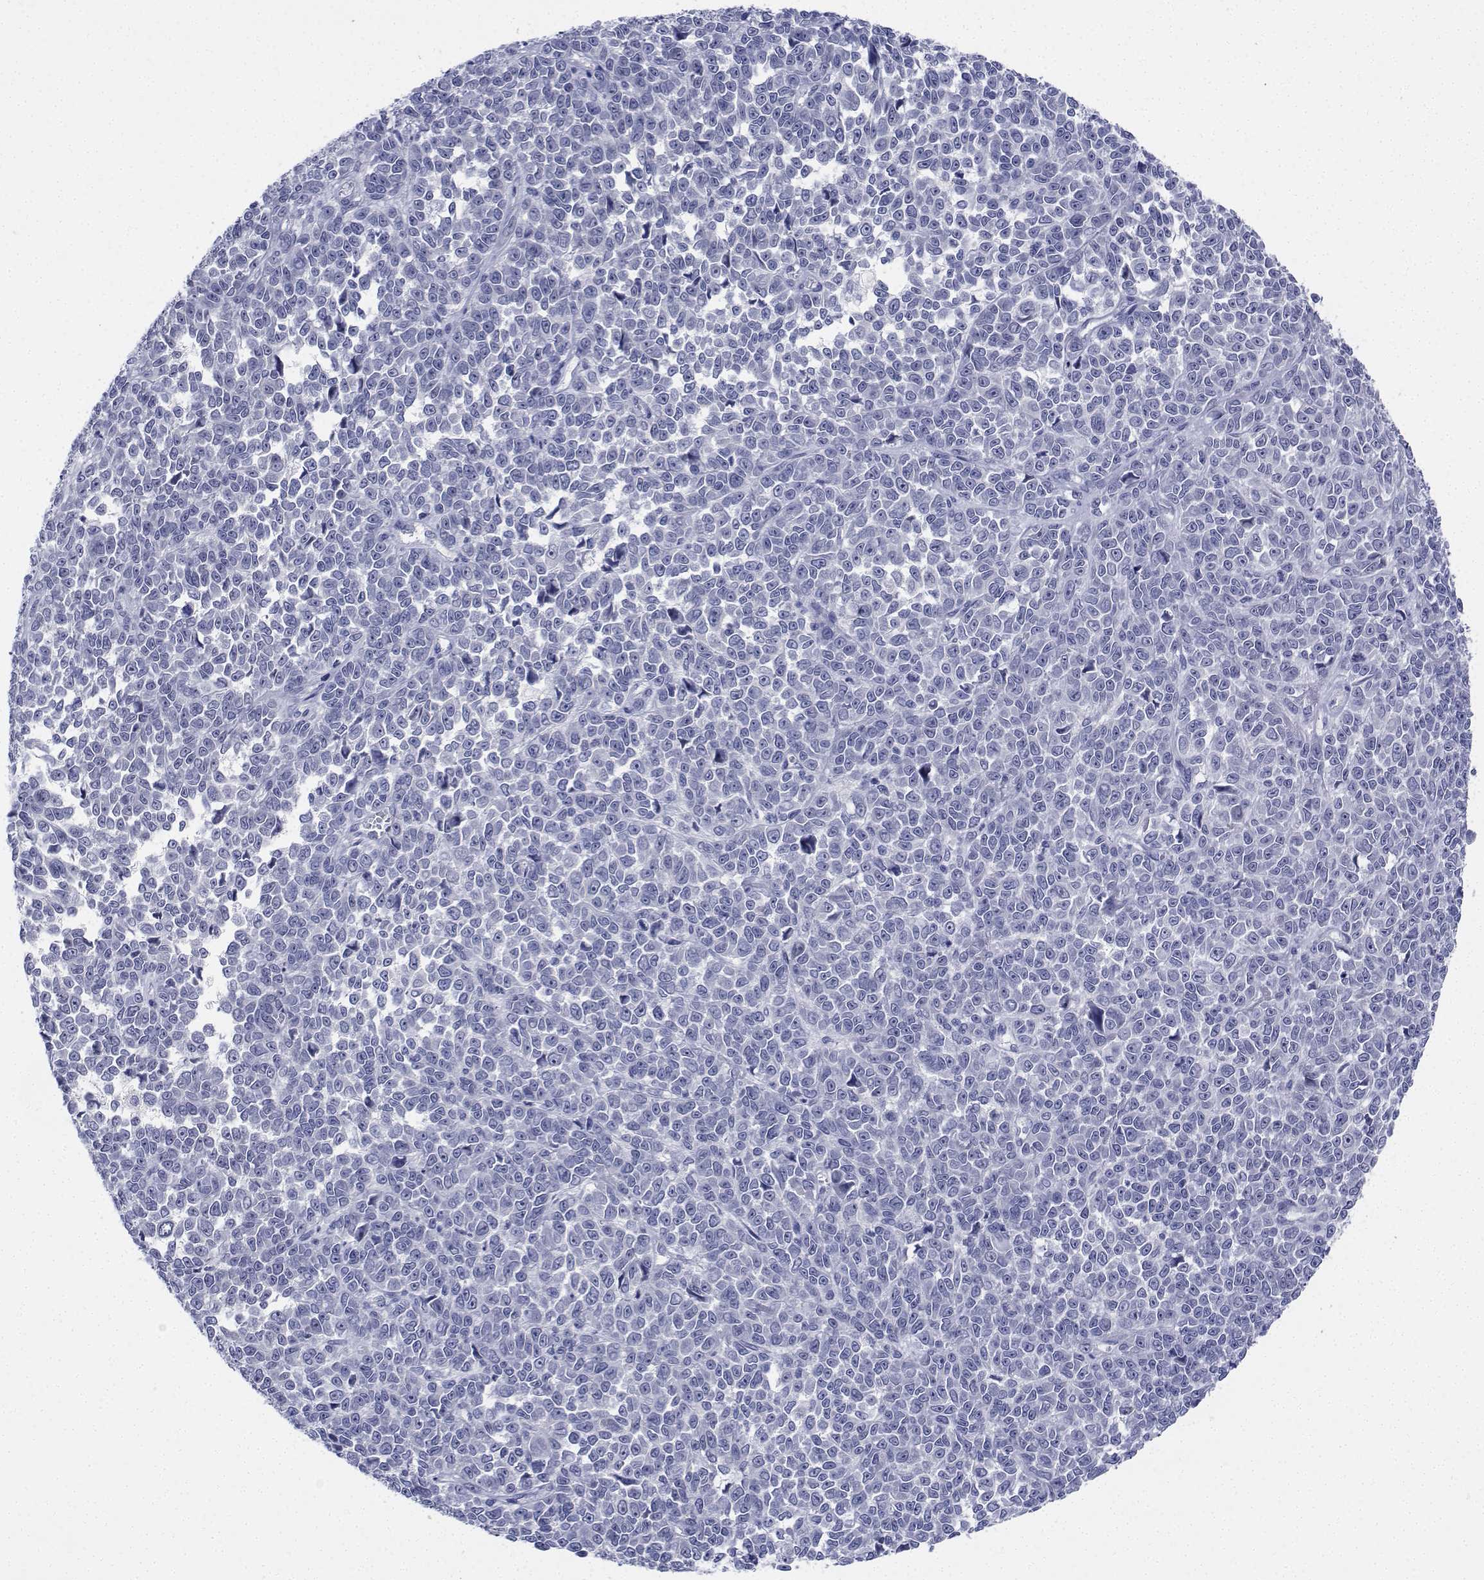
{"staining": {"intensity": "negative", "quantity": "none", "location": "none"}, "tissue": "melanoma", "cell_type": "Tumor cells", "image_type": "cancer", "snomed": [{"axis": "morphology", "description": "Malignant melanoma, NOS"}, {"axis": "topography", "description": "Skin"}], "caption": "Melanoma was stained to show a protein in brown. There is no significant staining in tumor cells. (Immunohistochemistry (ihc), brightfield microscopy, high magnification).", "gene": "PLXNA4", "patient": {"sex": "female", "age": 95}}